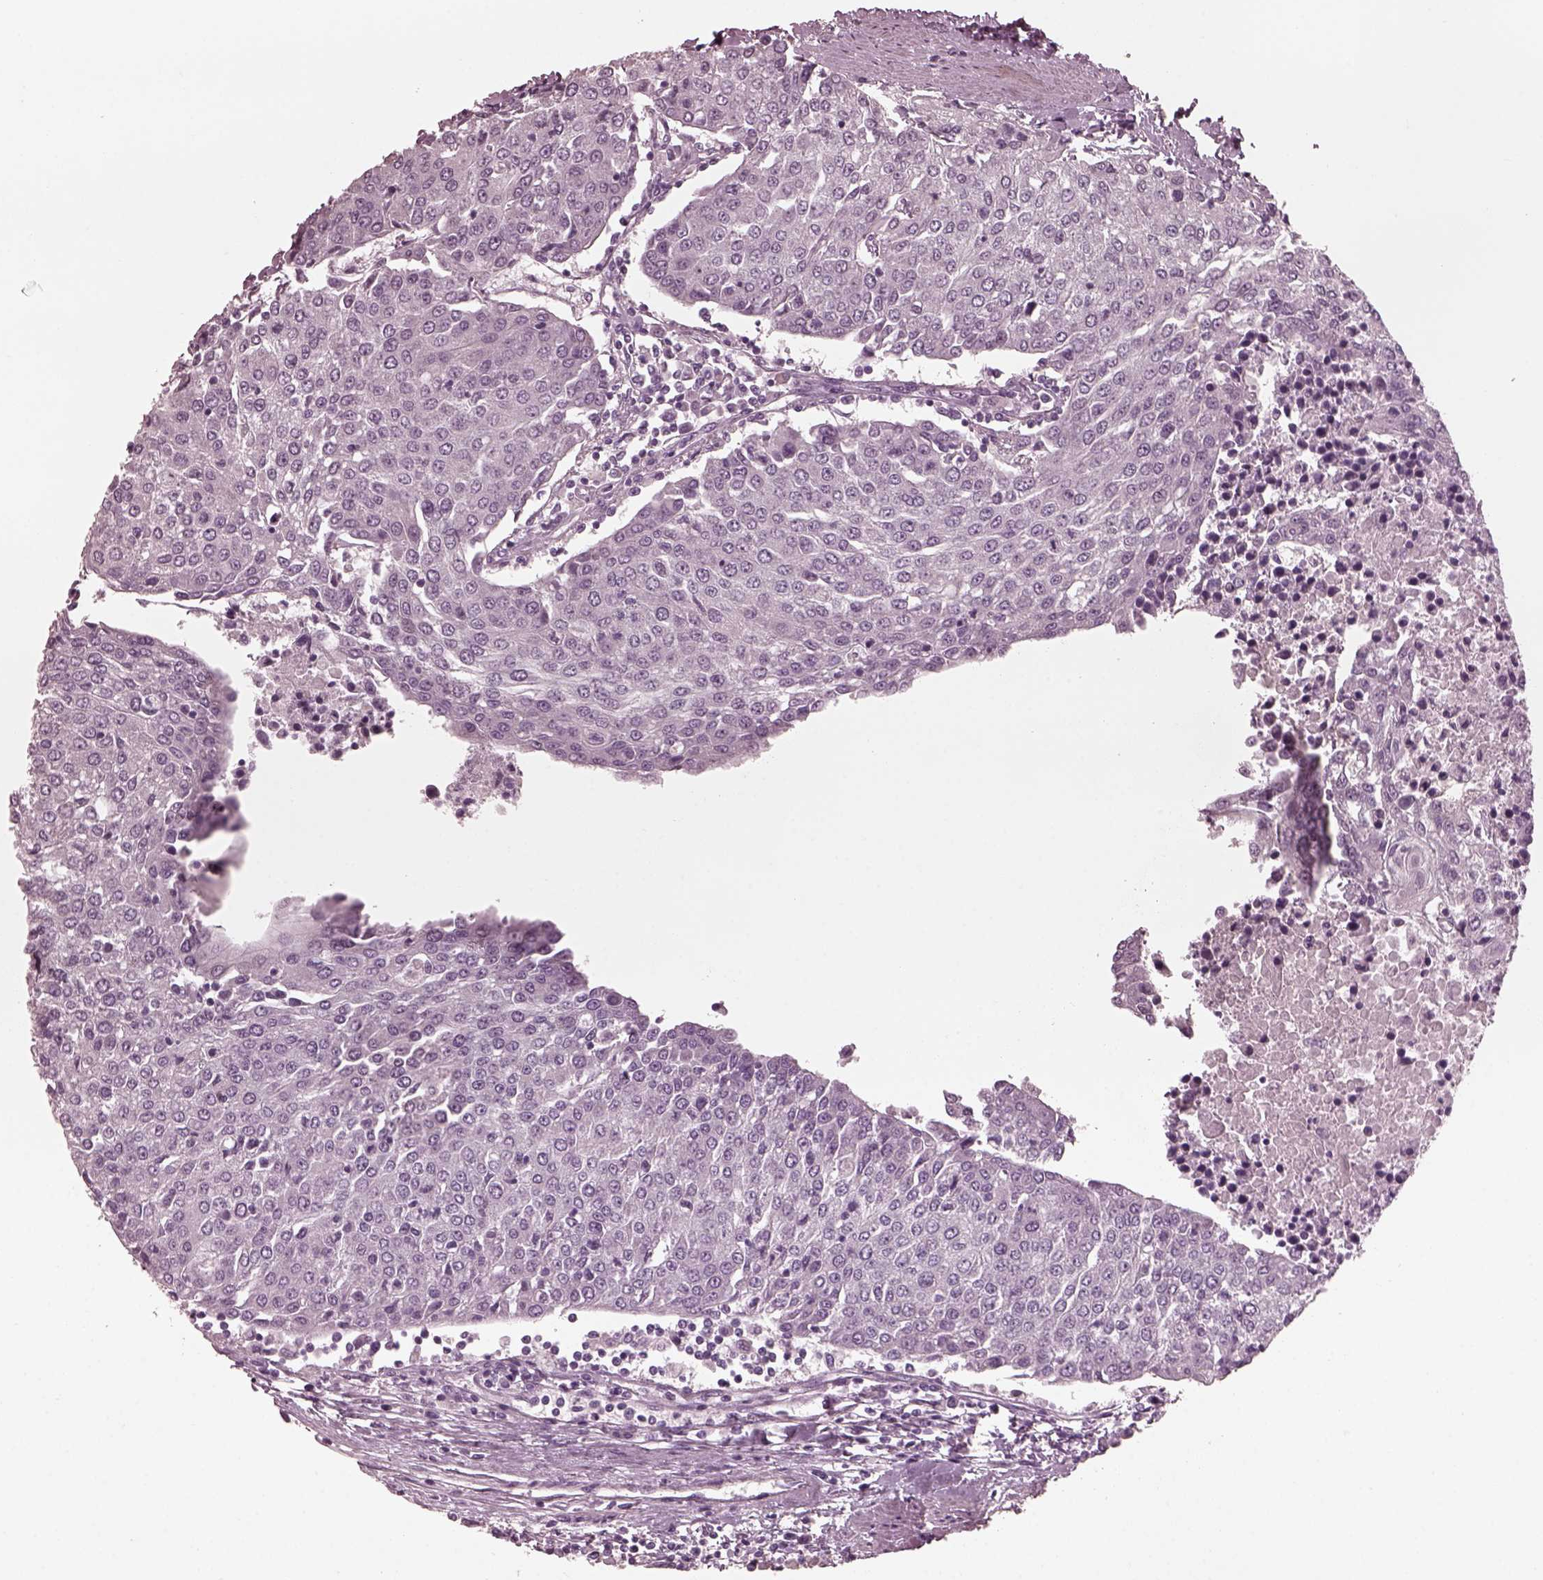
{"staining": {"intensity": "negative", "quantity": "none", "location": "none"}, "tissue": "urothelial cancer", "cell_type": "Tumor cells", "image_type": "cancer", "snomed": [{"axis": "morphology", "description": "Urothelial carcinoma, High grade"}, {"axis": "topography", "description": "Urinary bladder"}], "caption": "This is an IHC image of urothelial cancer. There is no positivity in tumor cells.", "gene": "CGA", "patient": {"sex": "female", "age": 85}}